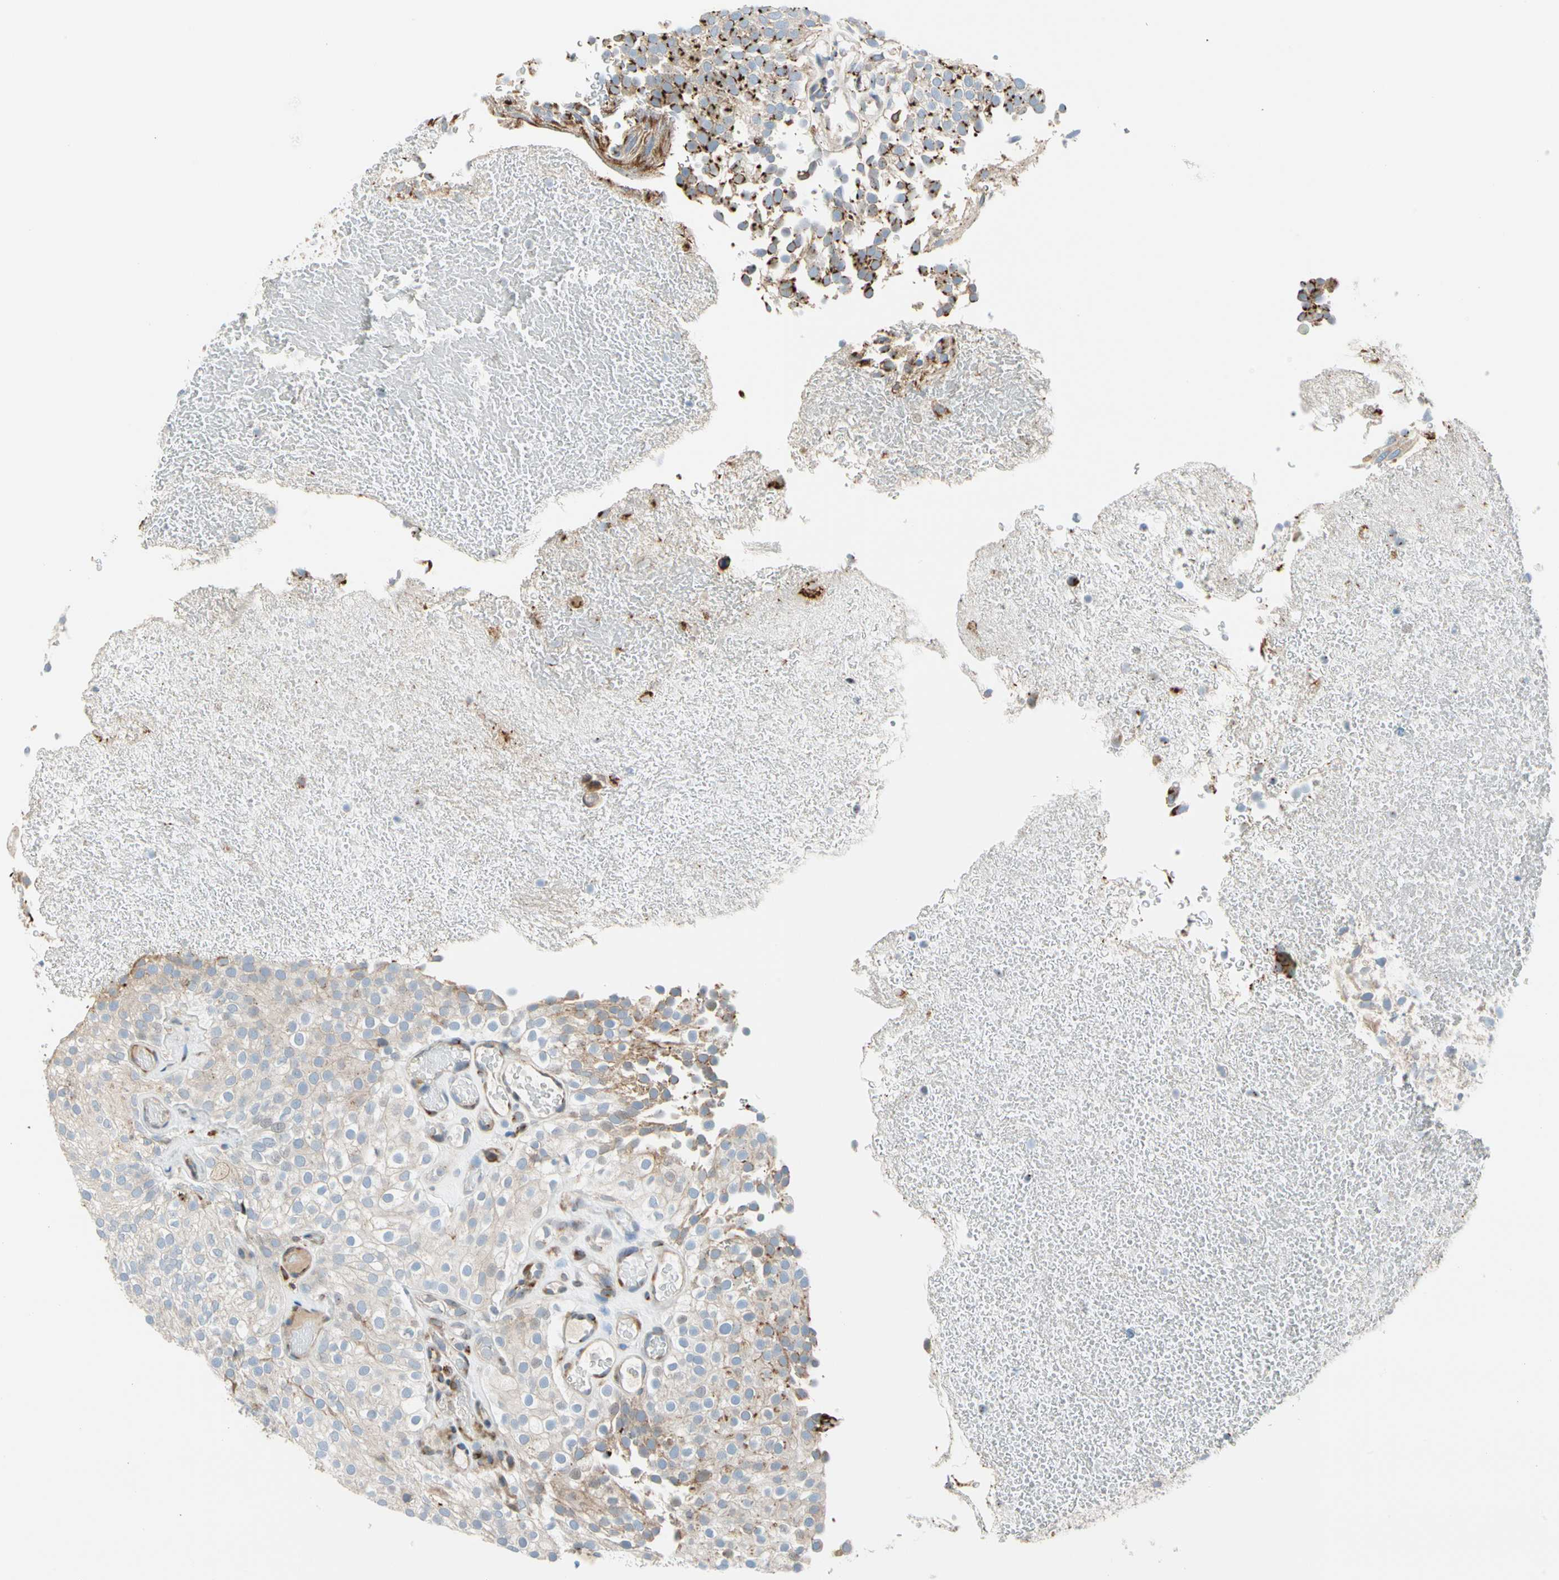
{"staining": {"intensity": "moderate", "quantity": "<25%", "location": "cytoplasmic/membranous"}, "tissue": "urothelial cancer", "cell_type": "Tumor cells", "image_type": "cancer", "snomed": [{"axis": "morphology", "description": "Urothelial carcinoma, Low grade"}, {"axis": "topography", "description": "Urinary bladder"}], "caption": "This is a micrograph of IHC staining of urothelial cancer, which shows moderate staining in the cytoplasmic/membranous of tumor cells.", "gene": "NUCB1", "patient": {"sex": "male", "age": 78}}